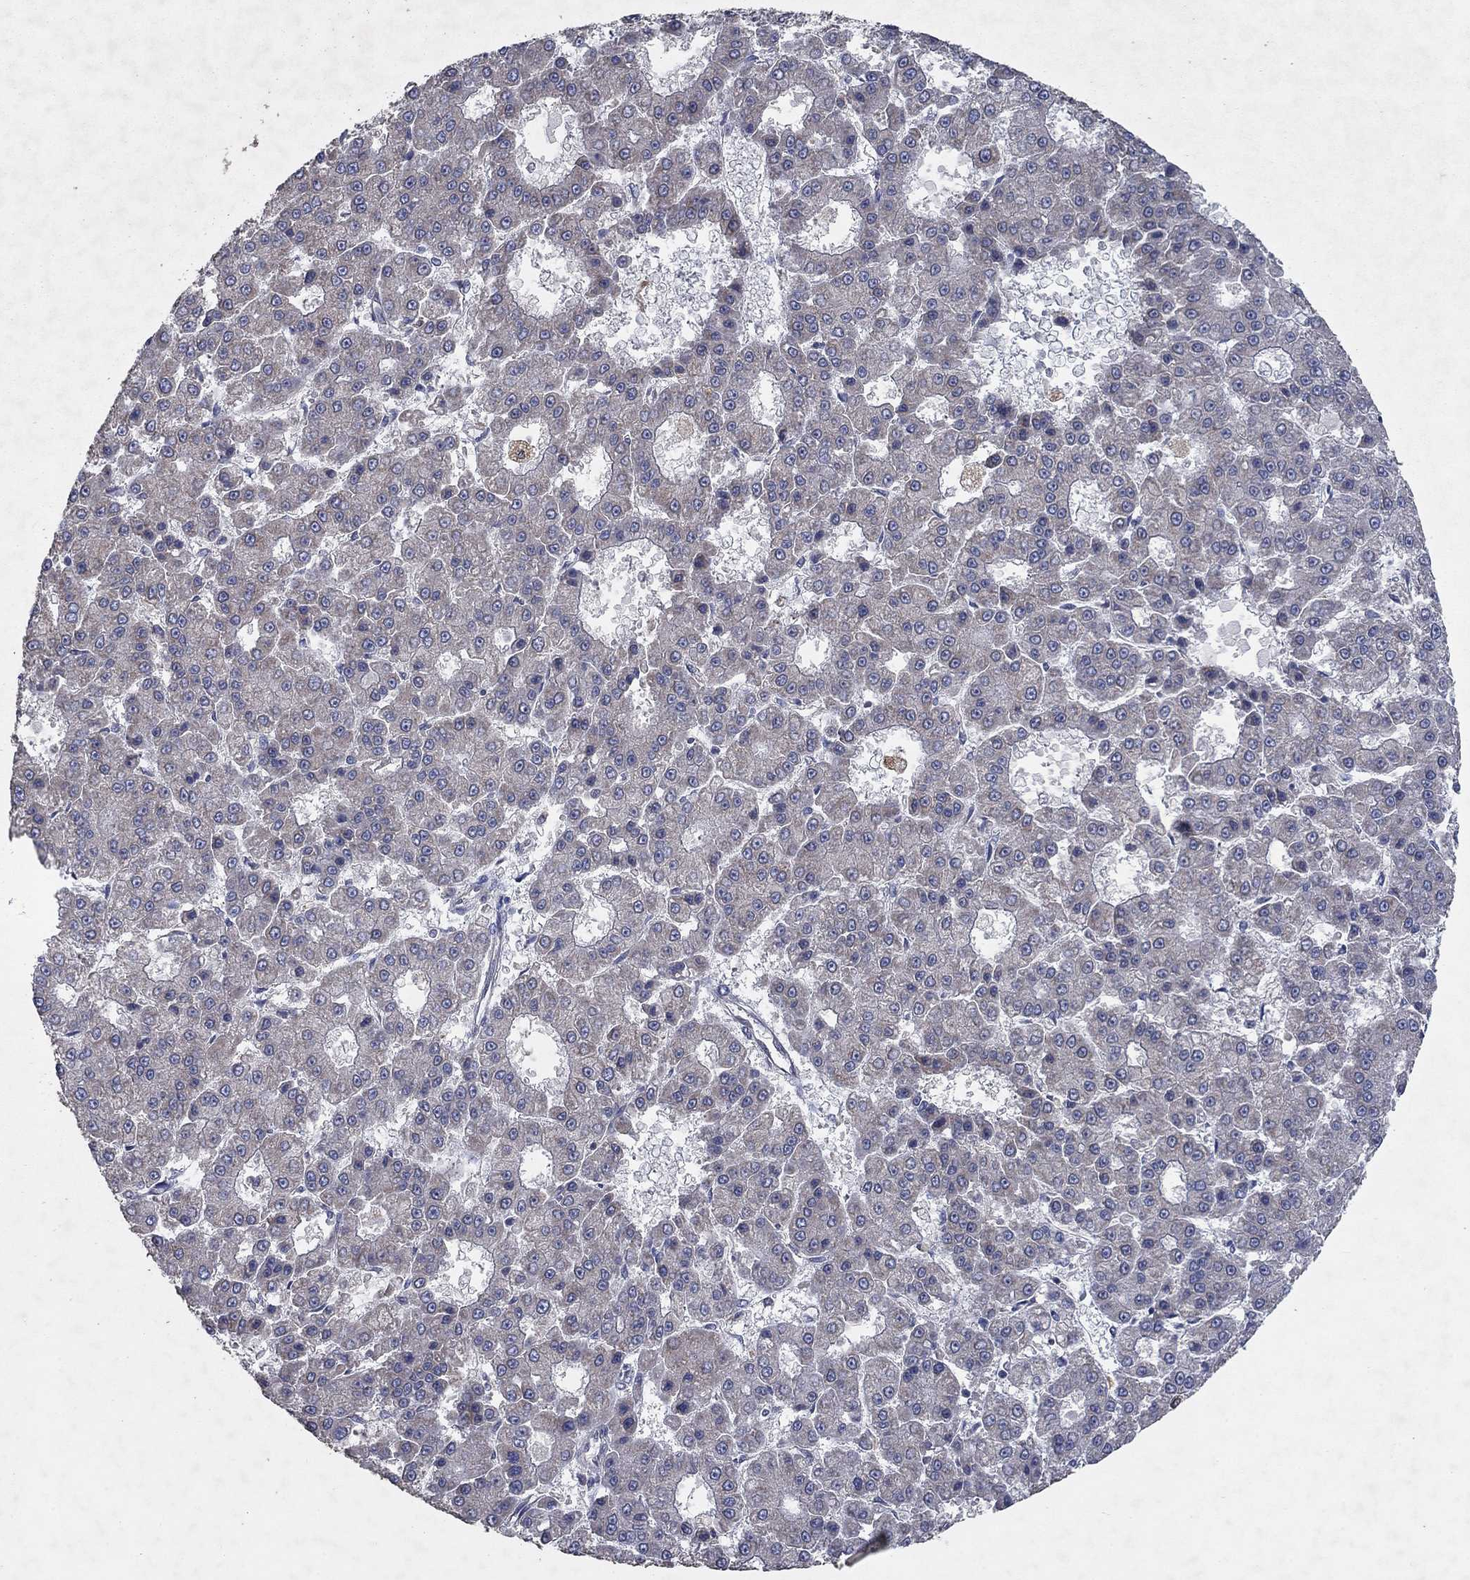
{"staining": {"intensity": "moderate", "quantity": "25%-75%", "location": "cytoplasmic/membranous"}, "tissue": "liver cancer", "cell_type": "Tumor cells", "image_type": "cancer", "snomed": [{"axis": "morphology", "description": "Carcinoma, Hepatocellular, NOS"}, {"axis": "topography", "description": "Liver"}], "caption": "Immunohistochemistry of human liver hepatocellular carcinoma shows medium levels of moderate cytoplasmic/membranous positivity in approximately 25%-75% of tumor cells. The protein of interest is shown in brown color, while the nuclei are stained blue.", "gene": "NCEH1", "patient": {"sex": "male", "age": 70}}